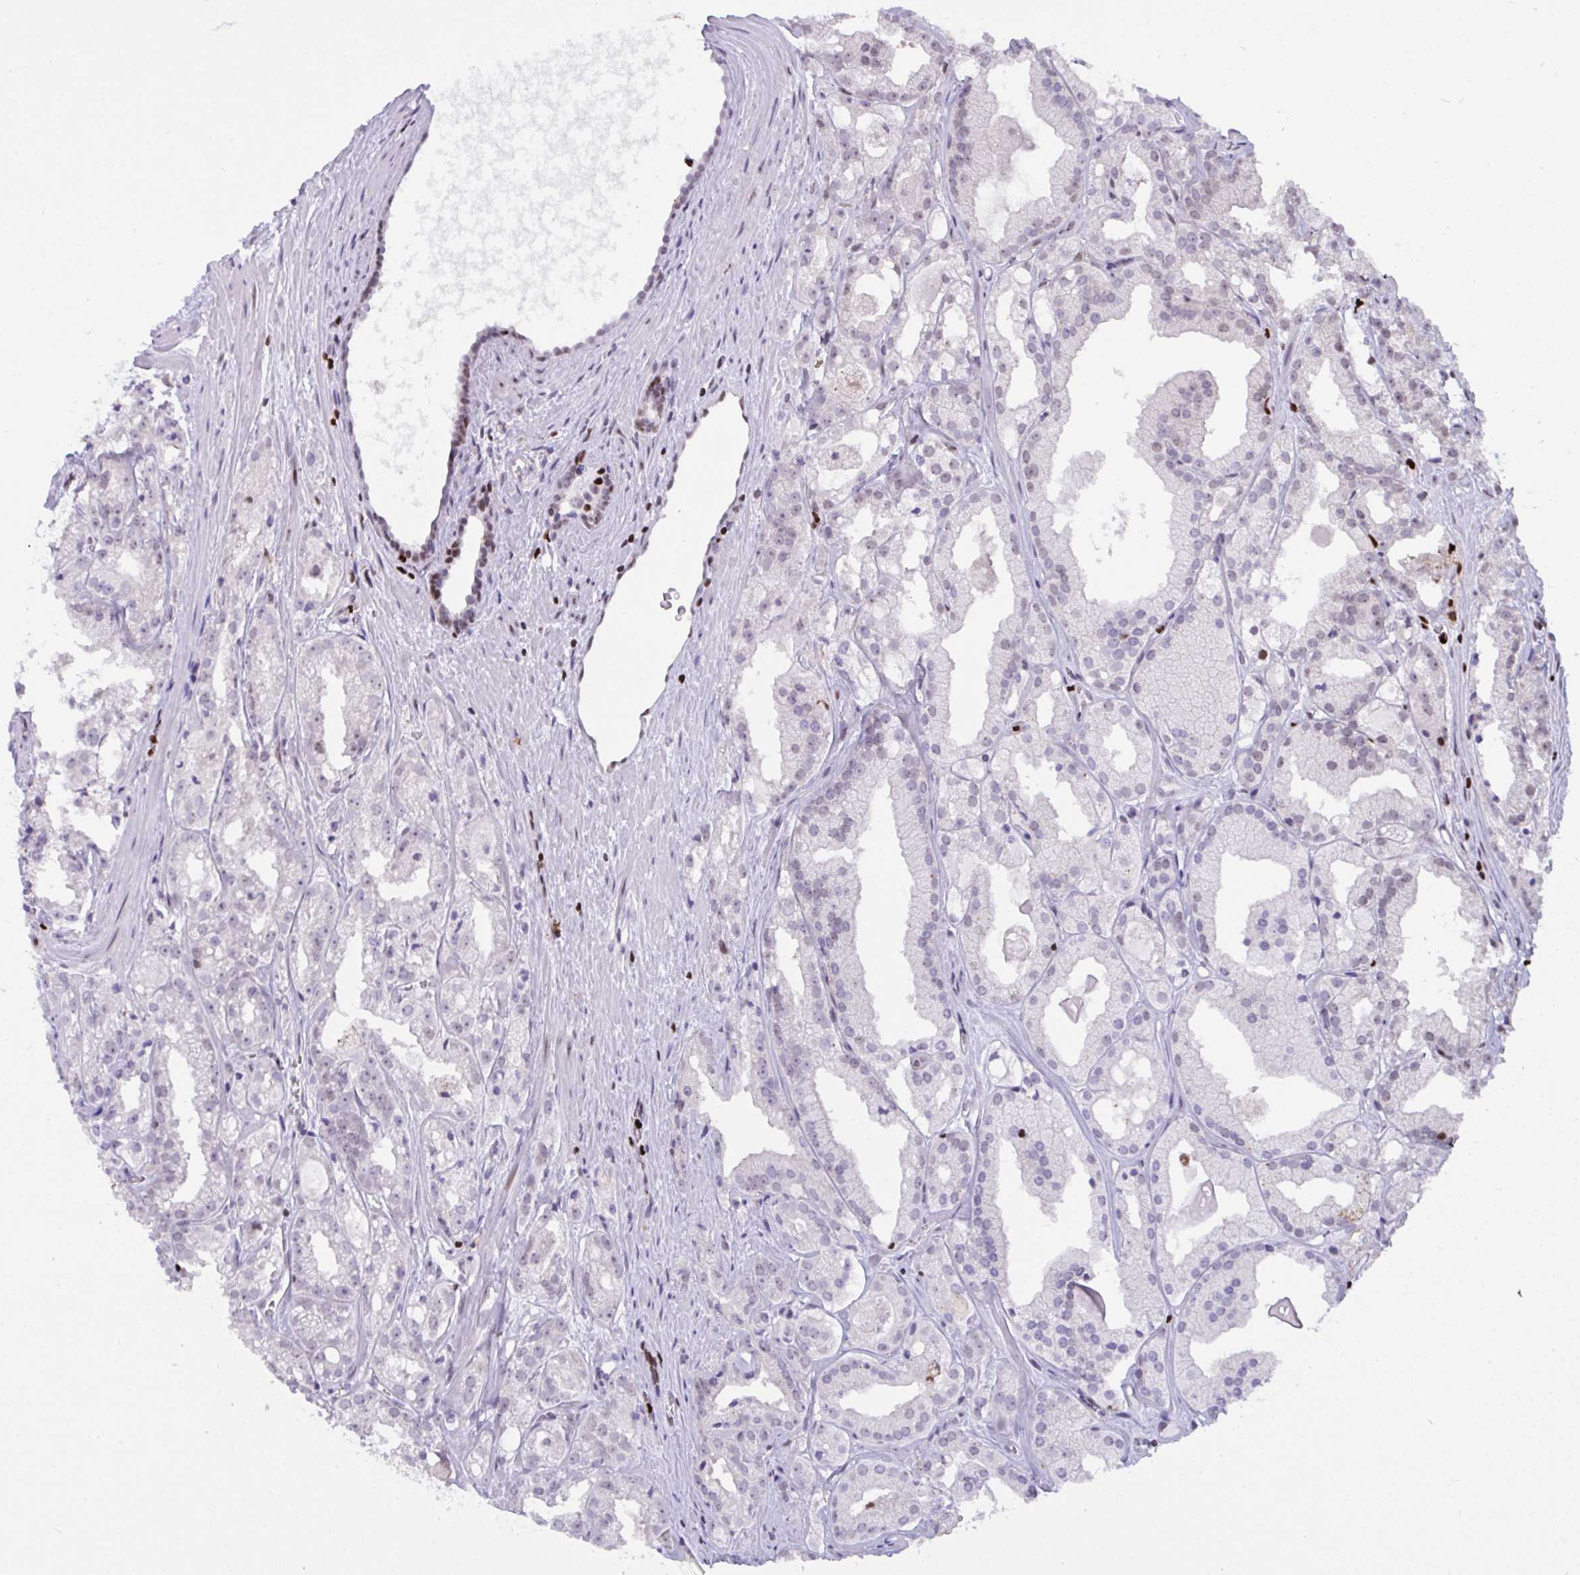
{"staining": {"intensity": "negative", "quantity": "none", "location": "none"}, "tissue": "prostate cancer", "cell_type": "Tumor cells", "image_type": "cancer", "snomed": [{"axis": "morphology", "description": "Adenocarcinoma, High grade"}, {"axis": "topography", "description": "Prostate"}], "caption": "Human prostate cancer stained for a protein using immunohistochemistry exhibits no positivity in tumor cells.", "gene": "HMGB2", "patient": {"sex": "male", "age": 68}}